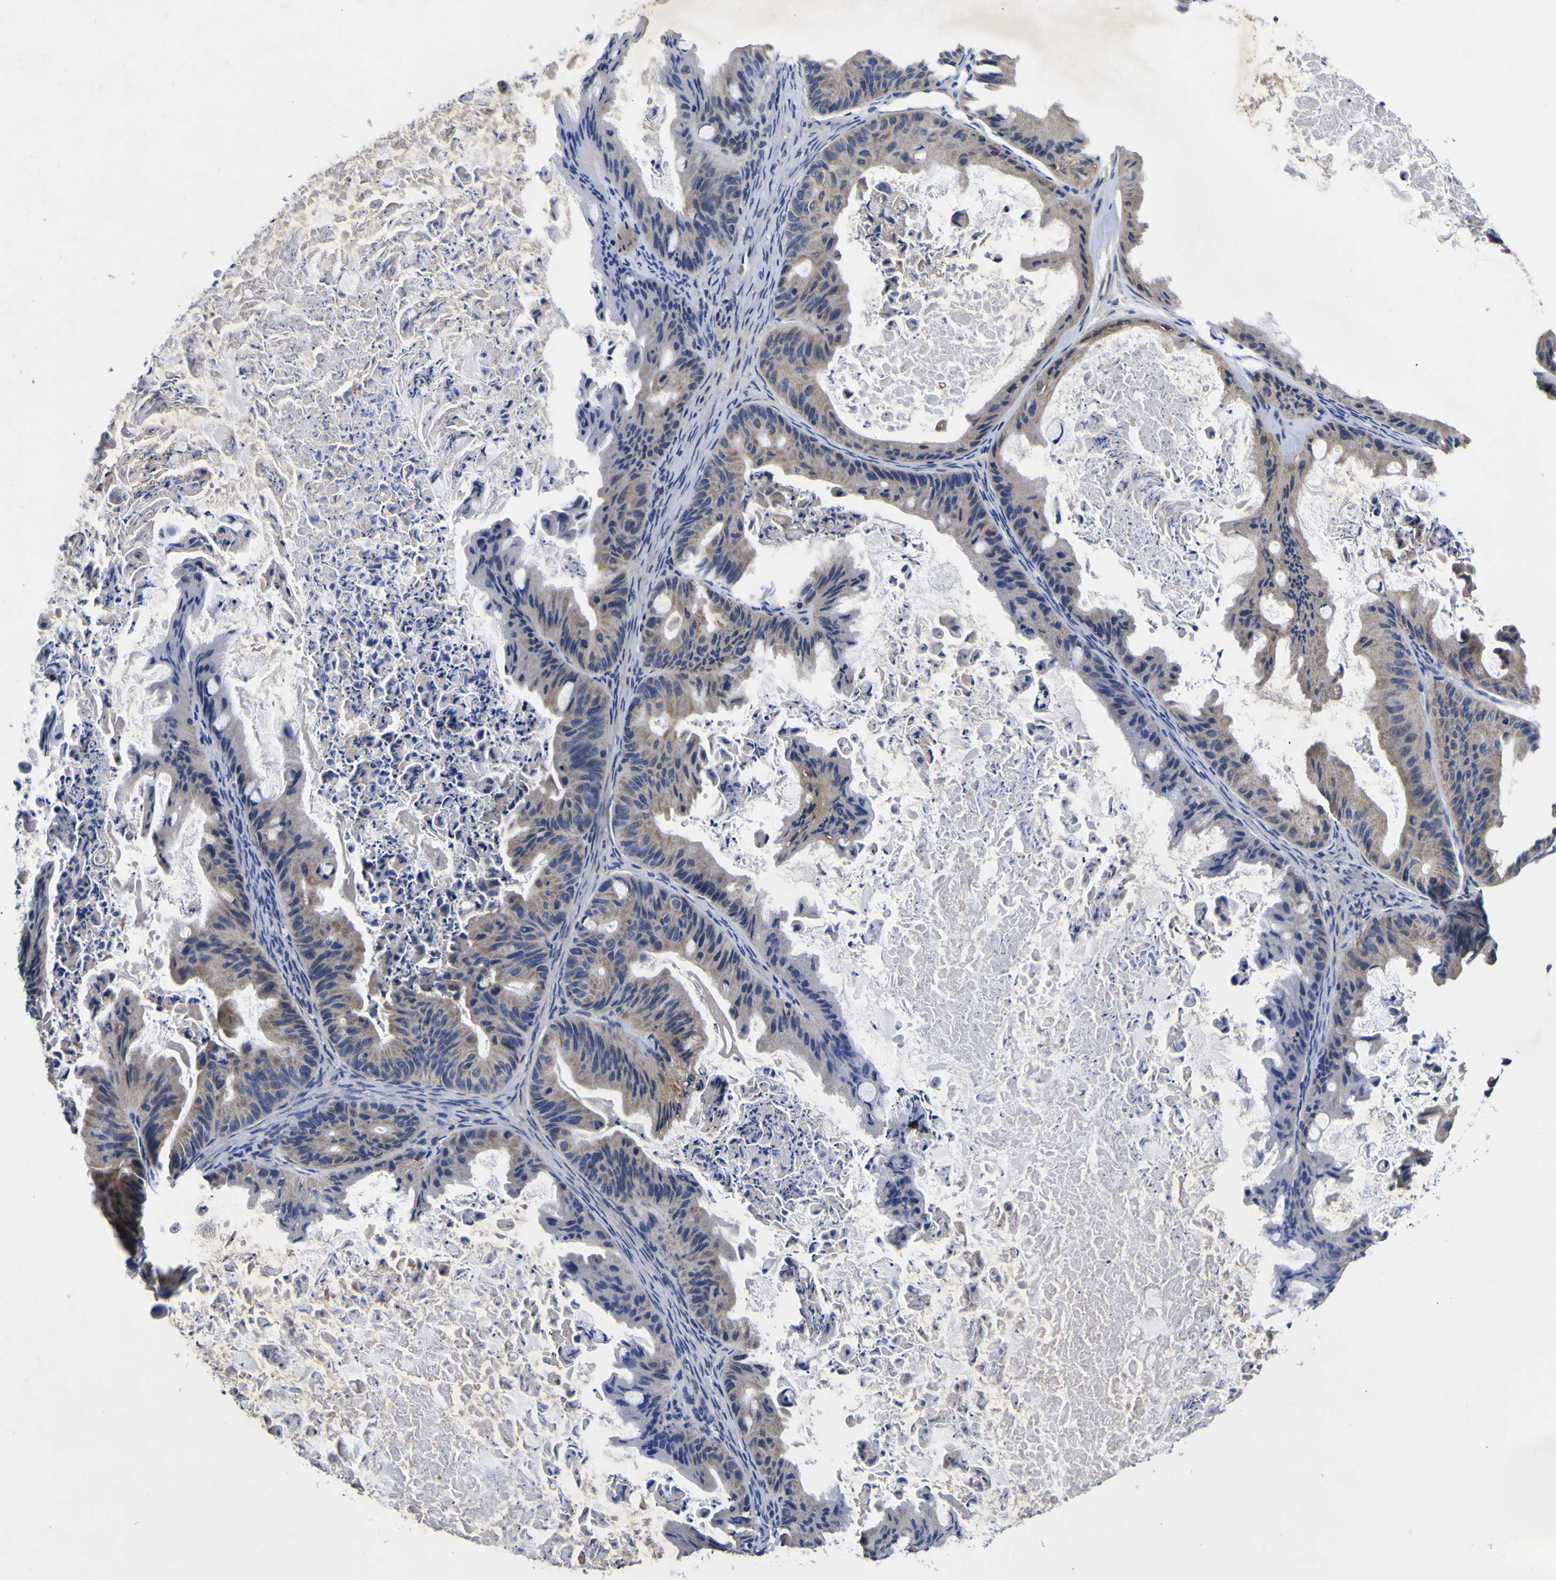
{"staining": {"intensity": "moderate", "quantity": "25%-75%", "location": "cytoplasmic/membranous"}, "tissue": "ovarian cancer", "cell_type": "Tumor cells", "image_type": "cancer", "snomed": [{"axis": "morphology", "description": "Cystadenocarcinoma, mucinous, NOS"}, {"axis": "topography", "description": "Ovary"}], "caption": "A brown stain highlights moderate cytoplasmic/membranous positivity of a protein in human mucinous cystadenocarcinoma (ovarian) tumor cells. (DAB (3,3'-diaminobenzidine) IHC, brown staining for protein, blue staining for nuclei).", "gene": "VASN", "patient": {"sex": "female", "age": 37}}